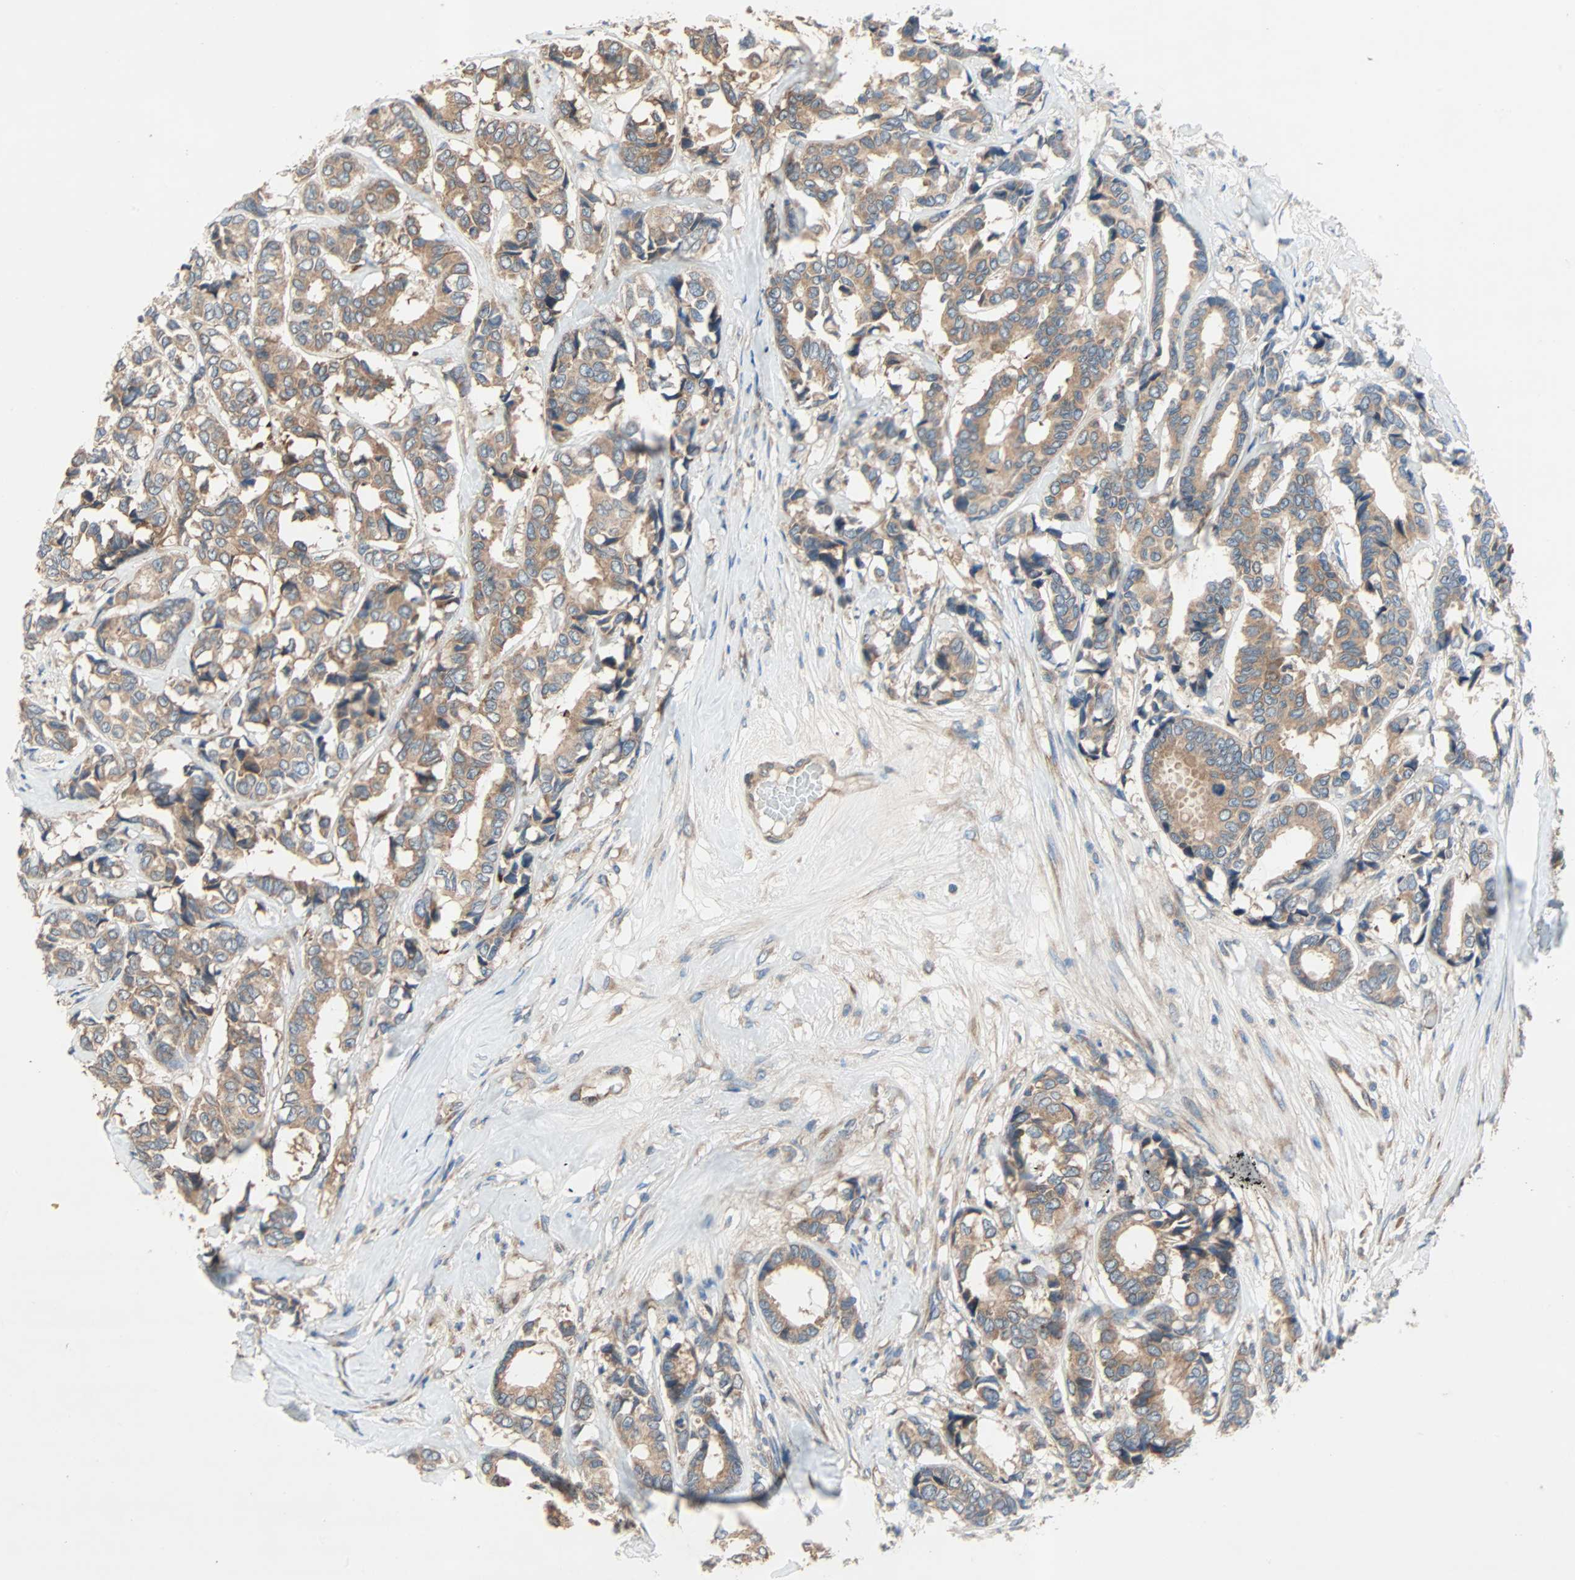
{"staining": {"intensity": "moderate", "quantity": ">75%", "location": "cytoplasmic/membranous"}, "tissue": "breast cancer", "cell_type": "Tumor cells", "image_type": "cancer", "snomed": [{"axis": "morphology", "description": "Duct carcinoma"}, {"axis": "topography", "description": "Breast"}], "caption": "Protein staining exhibits moderate cytoplasmic/membranous staining in about >75% of tumor cells in intraductal carcinoma (breast).", "gene": "XYLT1", "patient": {"sex": "female", "age": 87}}